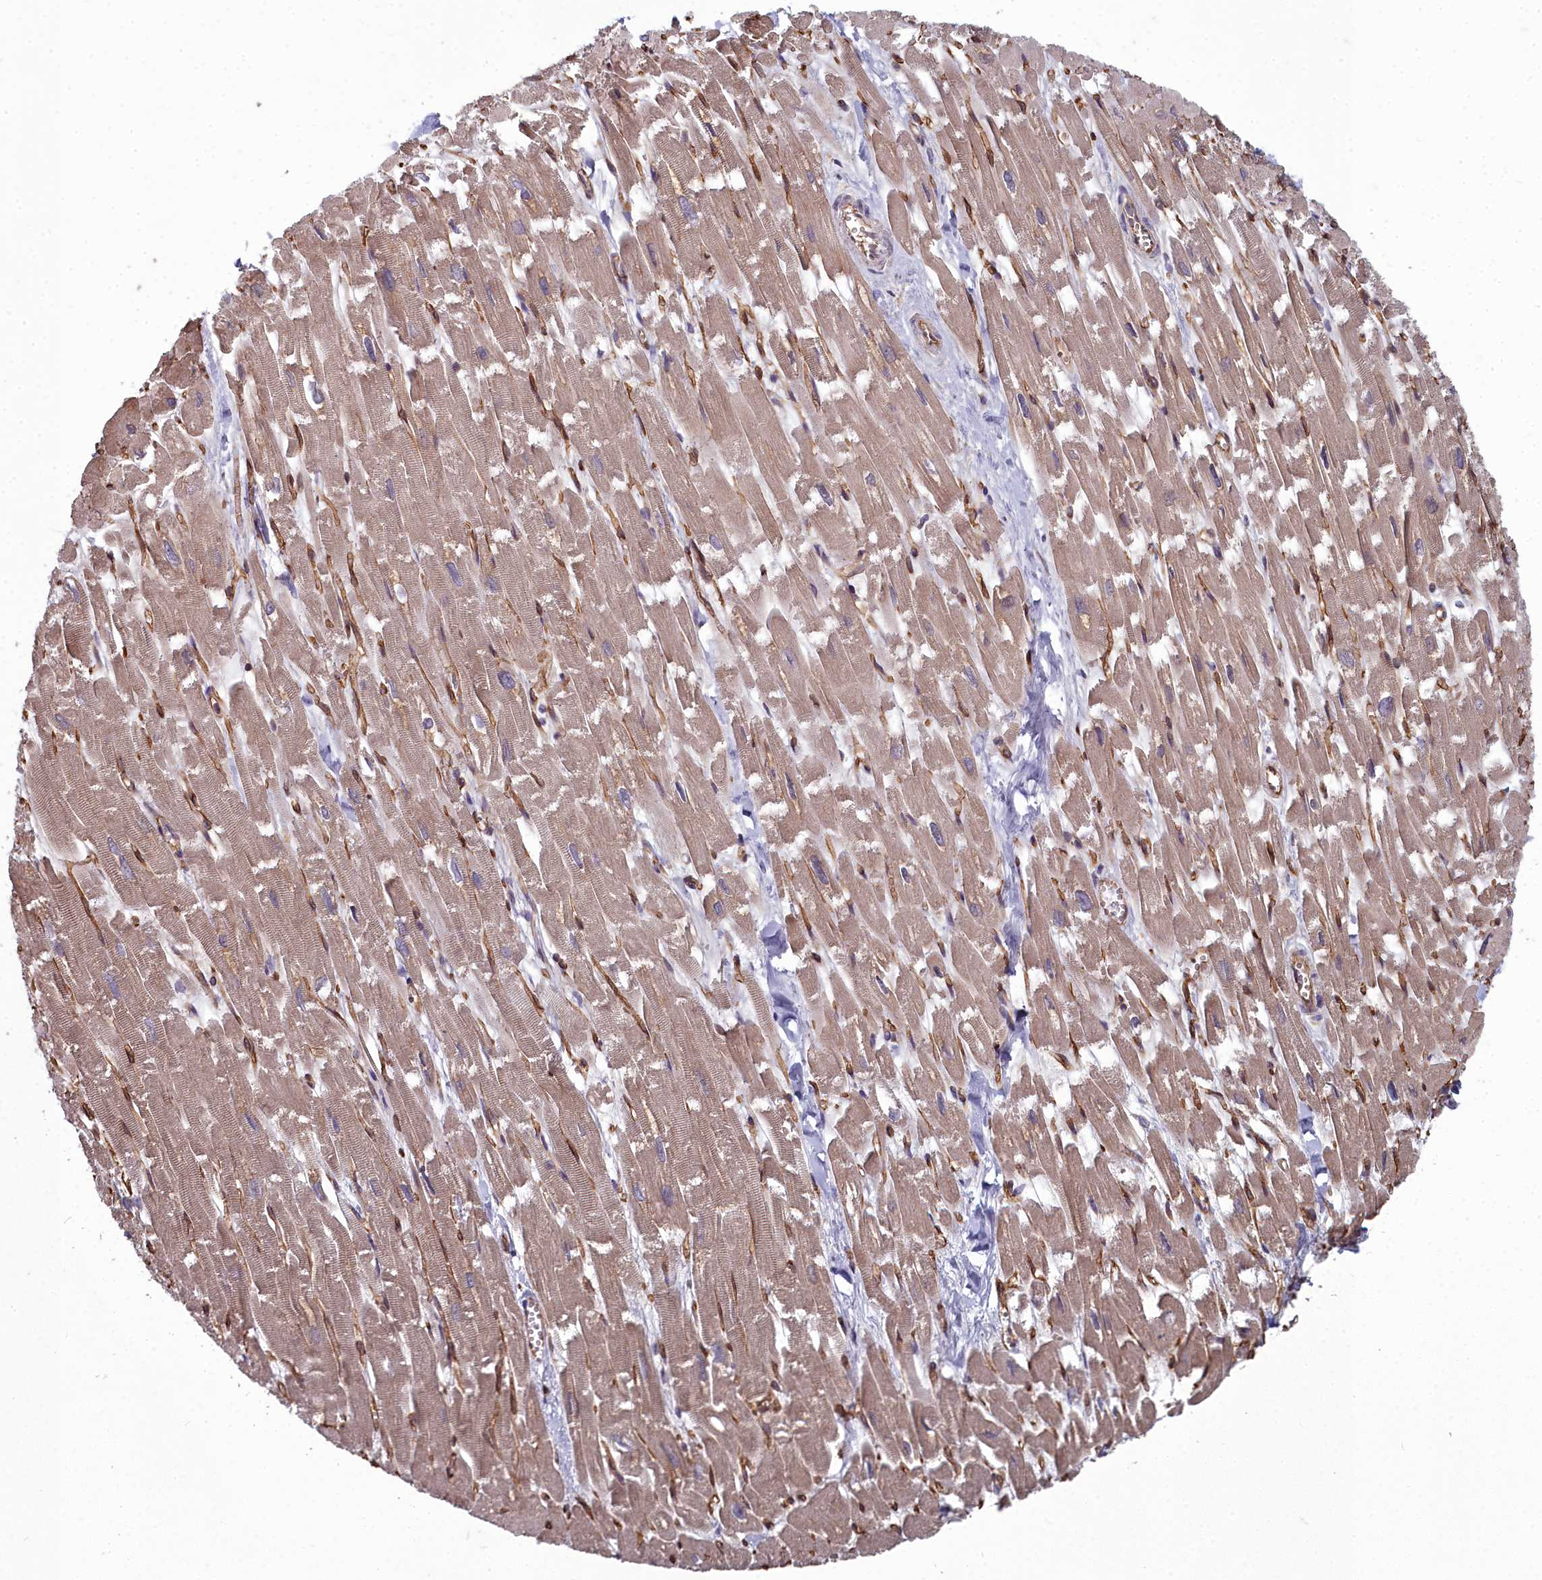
{"staining": {"intensity": "weak", "quantity": ">75%", "location": "cytoplasmic/membranous"}, "tissue": "heart muscle", "cell_type": "Cardiomyocytes", "image_type": "normal", "snomed": [{"axis": "morphology", "description": "Normal tissue, NOS"}, {"axis": "topography", "description": "Heart"}], "caption": "IHC image of normal heart muscle: heart muscle stained using immunohistochemistry reveals low levels of weak protein expression localized specifically in the cytoplasmic/membranous of cardiomyocytes, appearing as a cytoplasmic/membranous brown color.", "gene": "TSPYL4", "patient": {"sex": "male", "age": 54}}